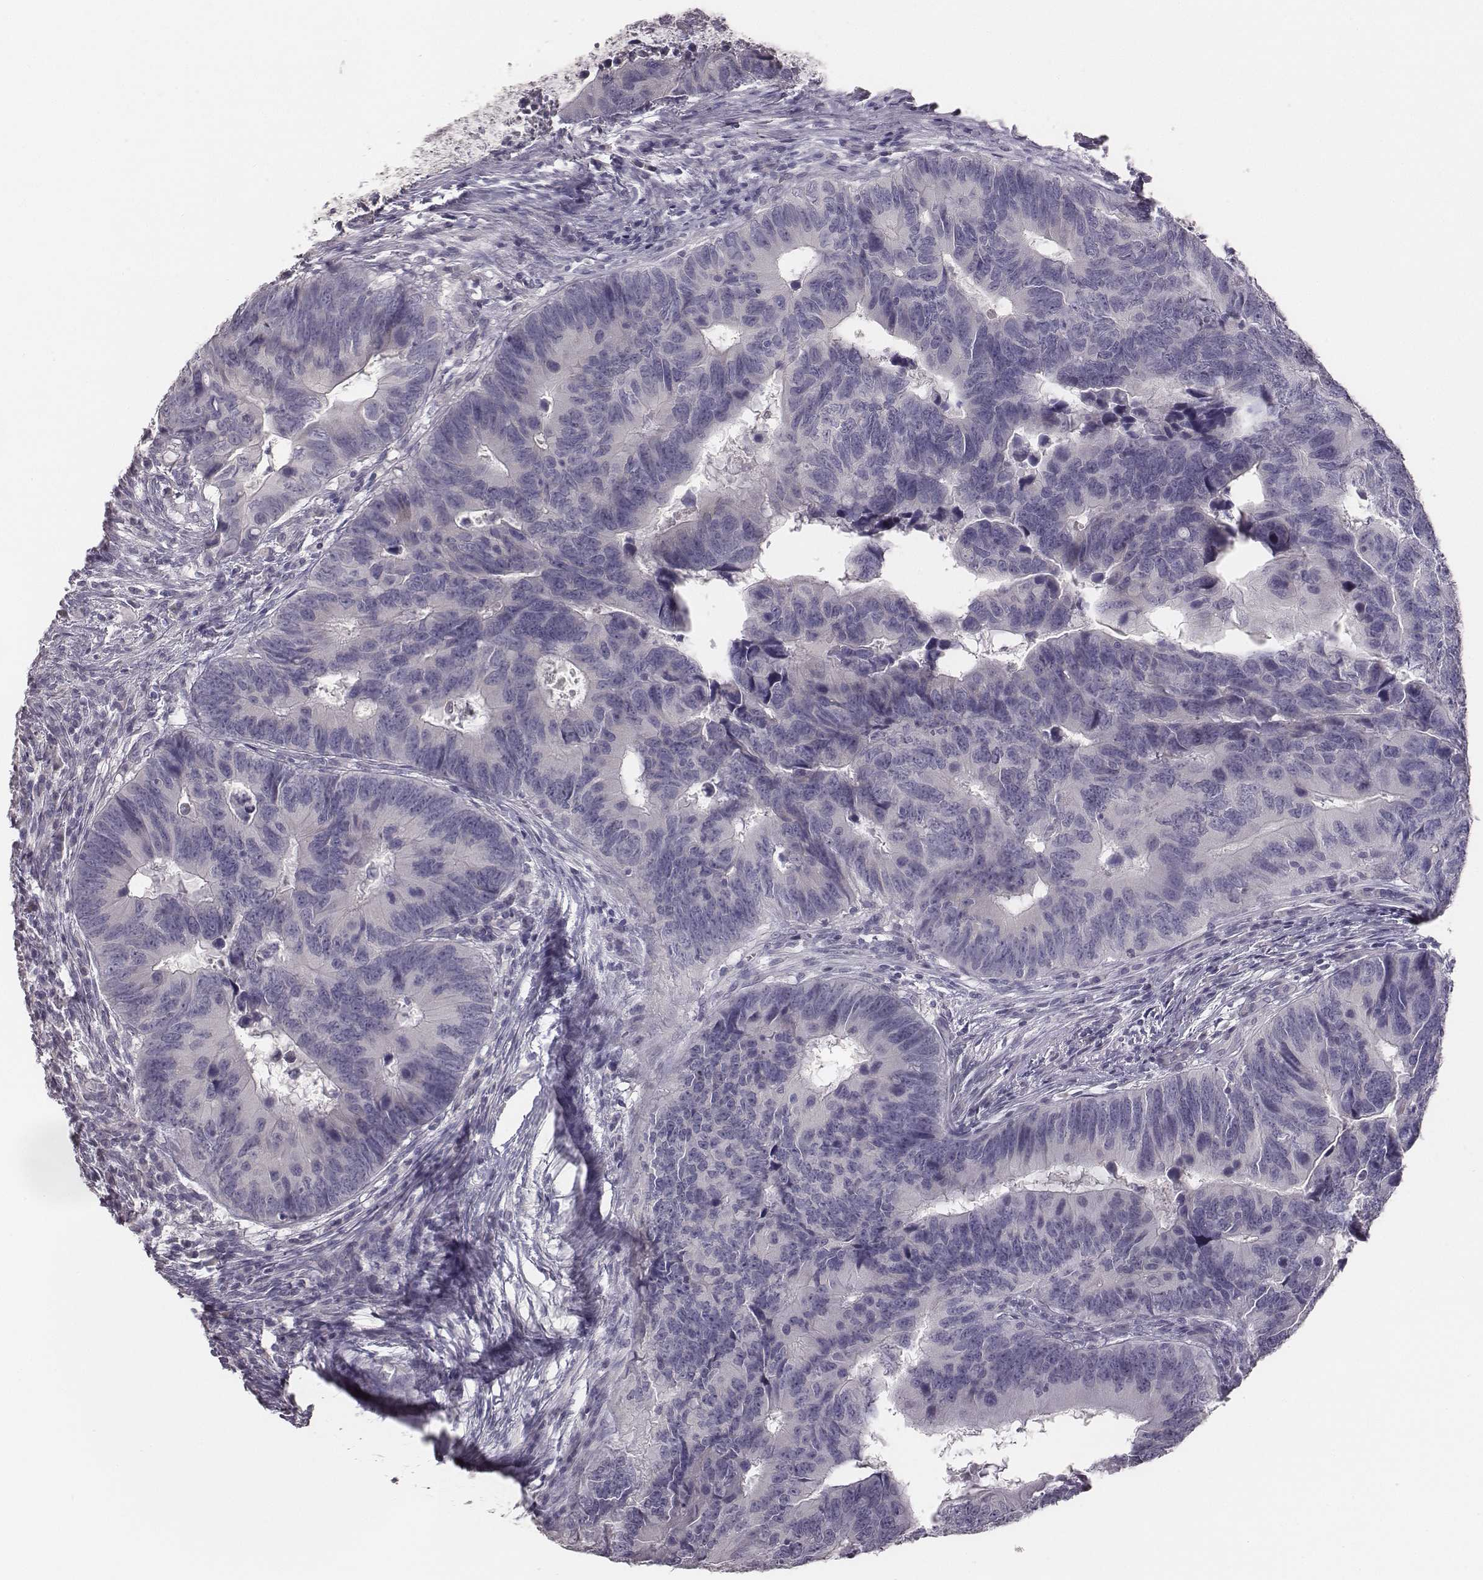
{"staining": {"intensity": "negative", "quantity": "none", "location": "none"}, "tissue": "colorectal cancer", "cell_type": "Tumor cells", "image_type": "cancer", "snomed": [{"axis": "morphology", "description": "Adenocarcinoma, NOS"}, {"axis": "topography", "description": "Colon"}], "caption": "This is an immunohistochemistry (IHC) histopathology image of human colorectal cancer. There is no positivity in tumor cells.", "gene": "MYH6", "patient": {"sex": "female", "age": 82}}